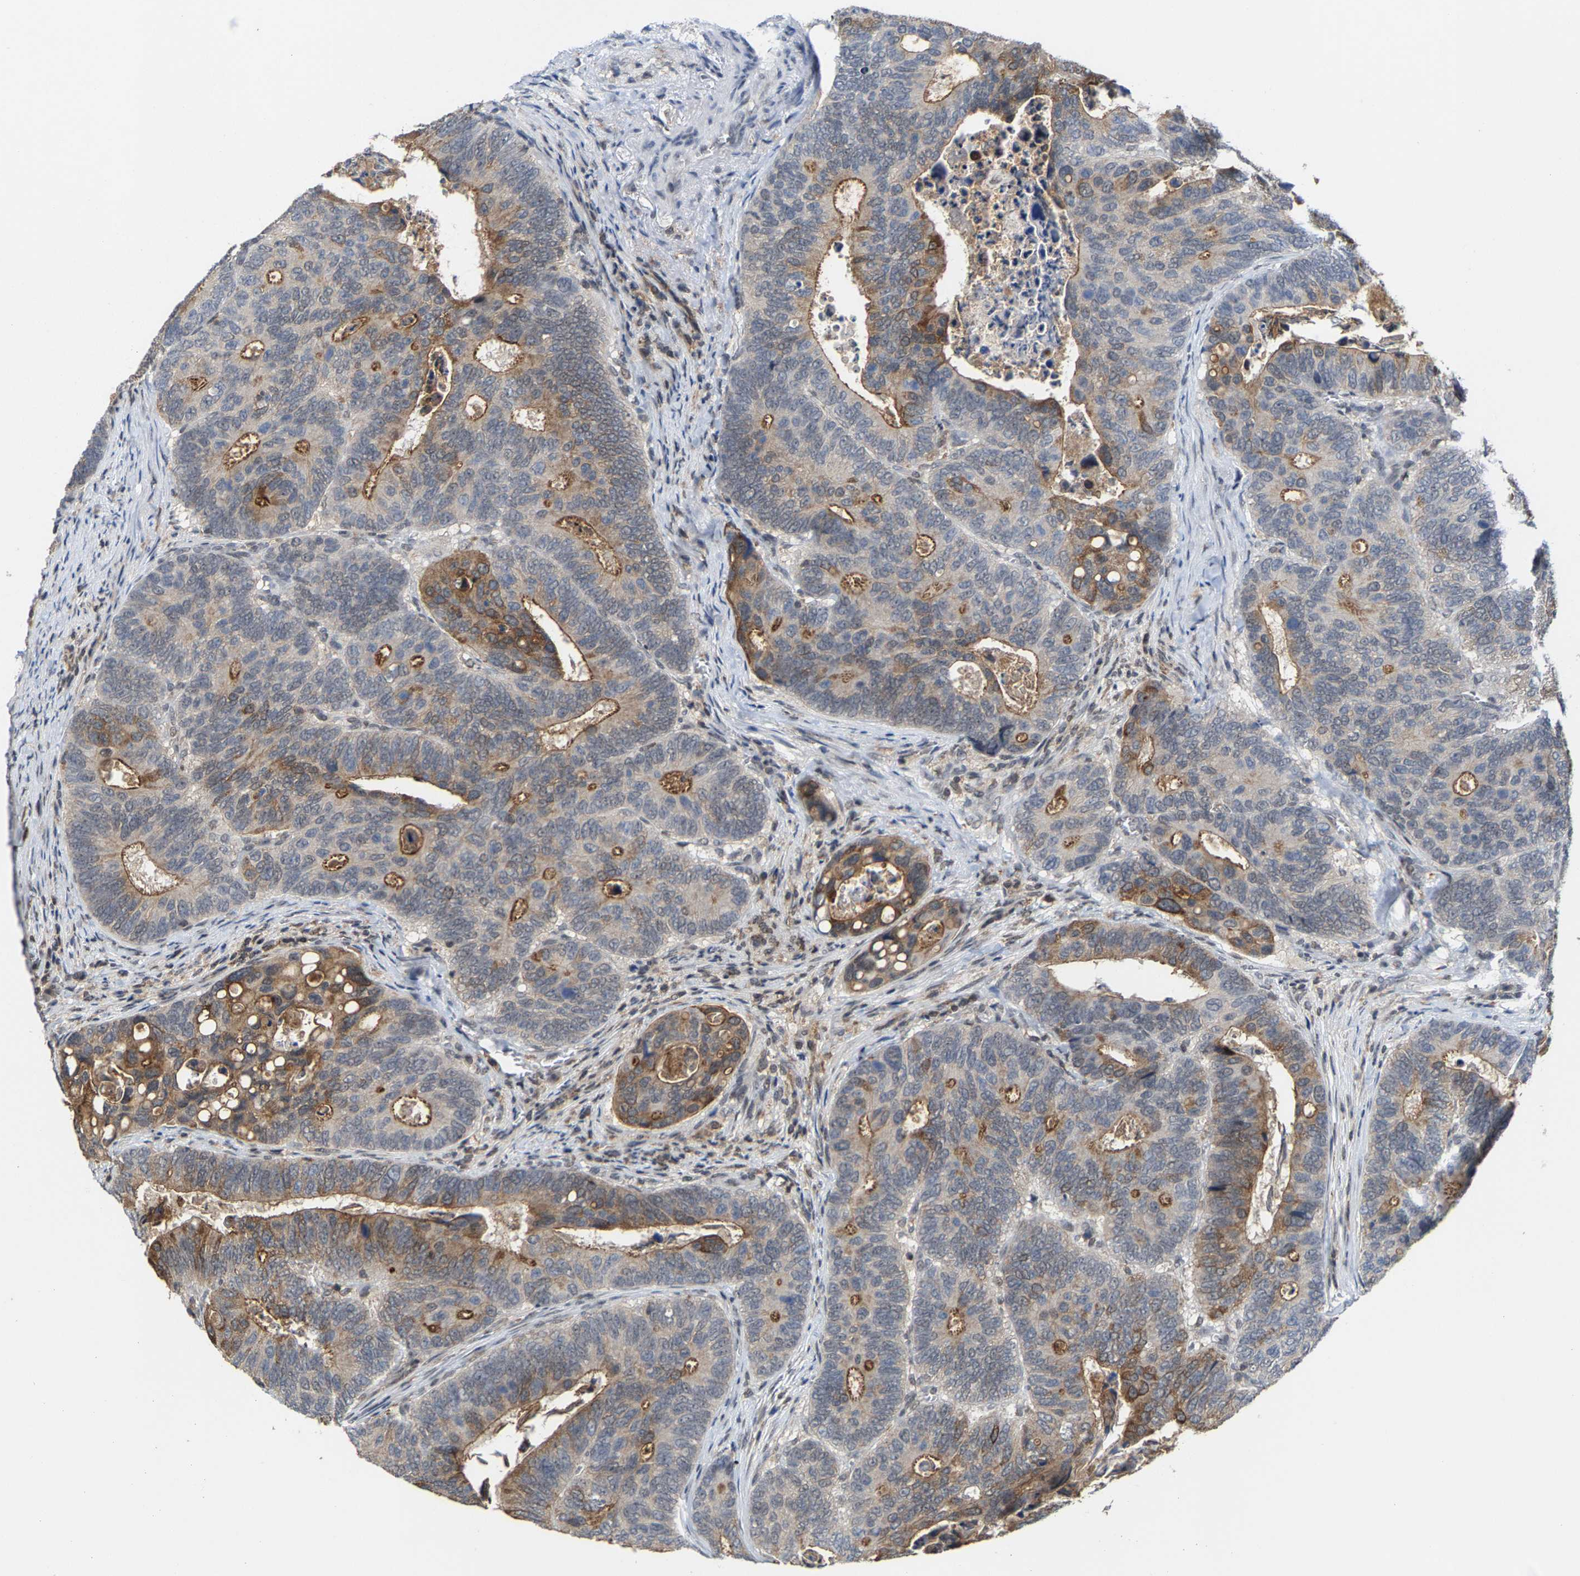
{"staining": {"intensity": "moderate", "quantity": "25%-75%", "location": "cytoplasmic/membranous"}, "tissue": "colorectal cancer", "cell_type": "Tumor cells", "image_type": "cancer", "snomed": [{"axis": "morphology", "description": "Inflammation, NOS"}, {"axis": "morphology", "description": "Adenocarcinoma, NOS"}, {"axis": "topography", "description": "Colon"}], "caption": "Adenocarcinoma (colorectal) stained with a brown dye displays moderate cytoplasmic/membranous positive staining in about 25%-75% of tumor cells.", "gene": "FGD3", "patient": {"sex": "male", "age": 72}}